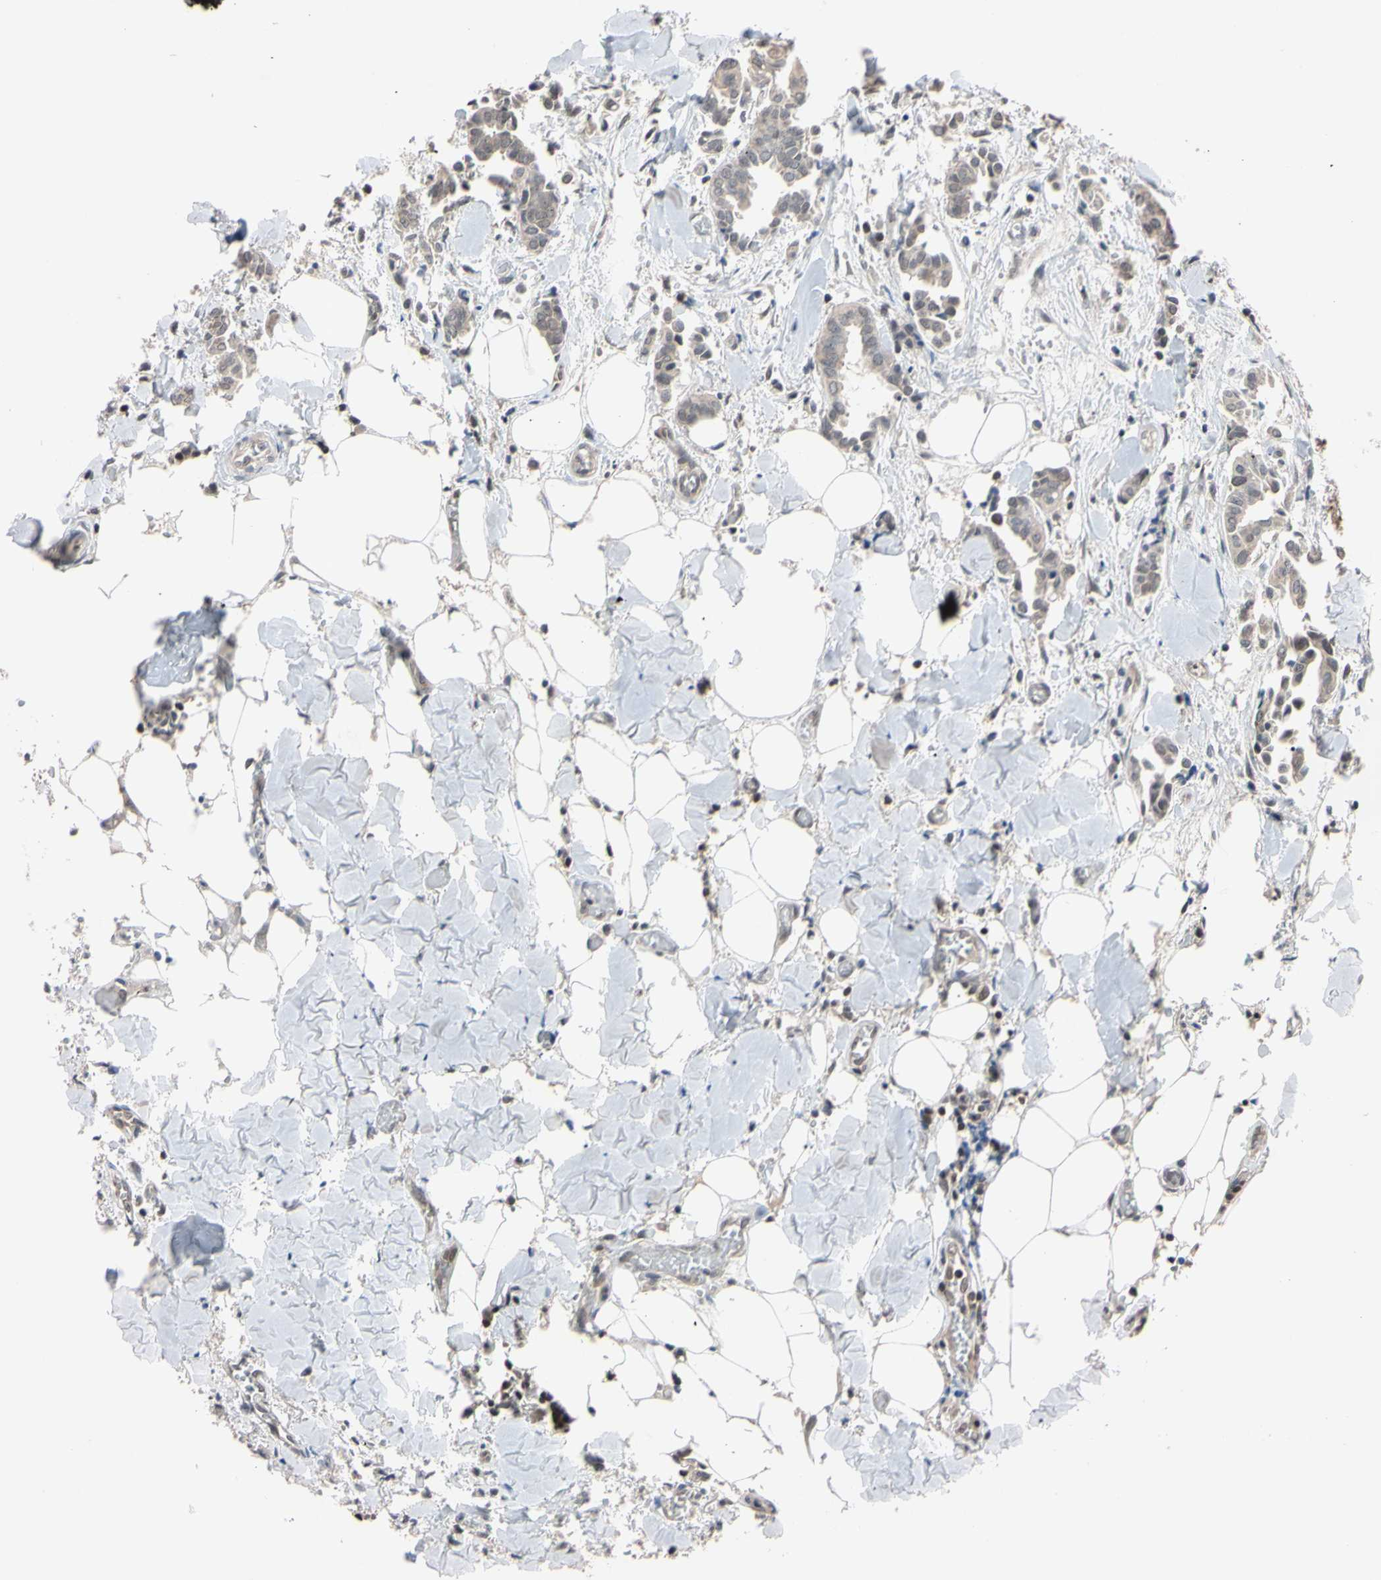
{"staining": {"intensity": "negative", "quantity": "none", "location": "none"}, "tissue": "head and neck cancer", "cell_type": "Tumor cells", "image_type": "cancer", "snomed": [{"axis": "morphology", "description": "Adenocarcinoma, NOS"}, {"axis": "topography", "description": "Salivary gland"}, {"axis": "topography", "description": "Head-Neck"}], "caption": "IHC image of neoplastic tissue: head and neck adenocarcinoma stained with DAB demonstrates no significant protein staining in tumor cells. (Stains: DAB immunohistochemistry (IHC) with hematoxylin counter stain, Microscopy: brightfield microscopy at high magnification).", "gene": "UBE2I", "patient": {"sex": "female", "age": 59}}